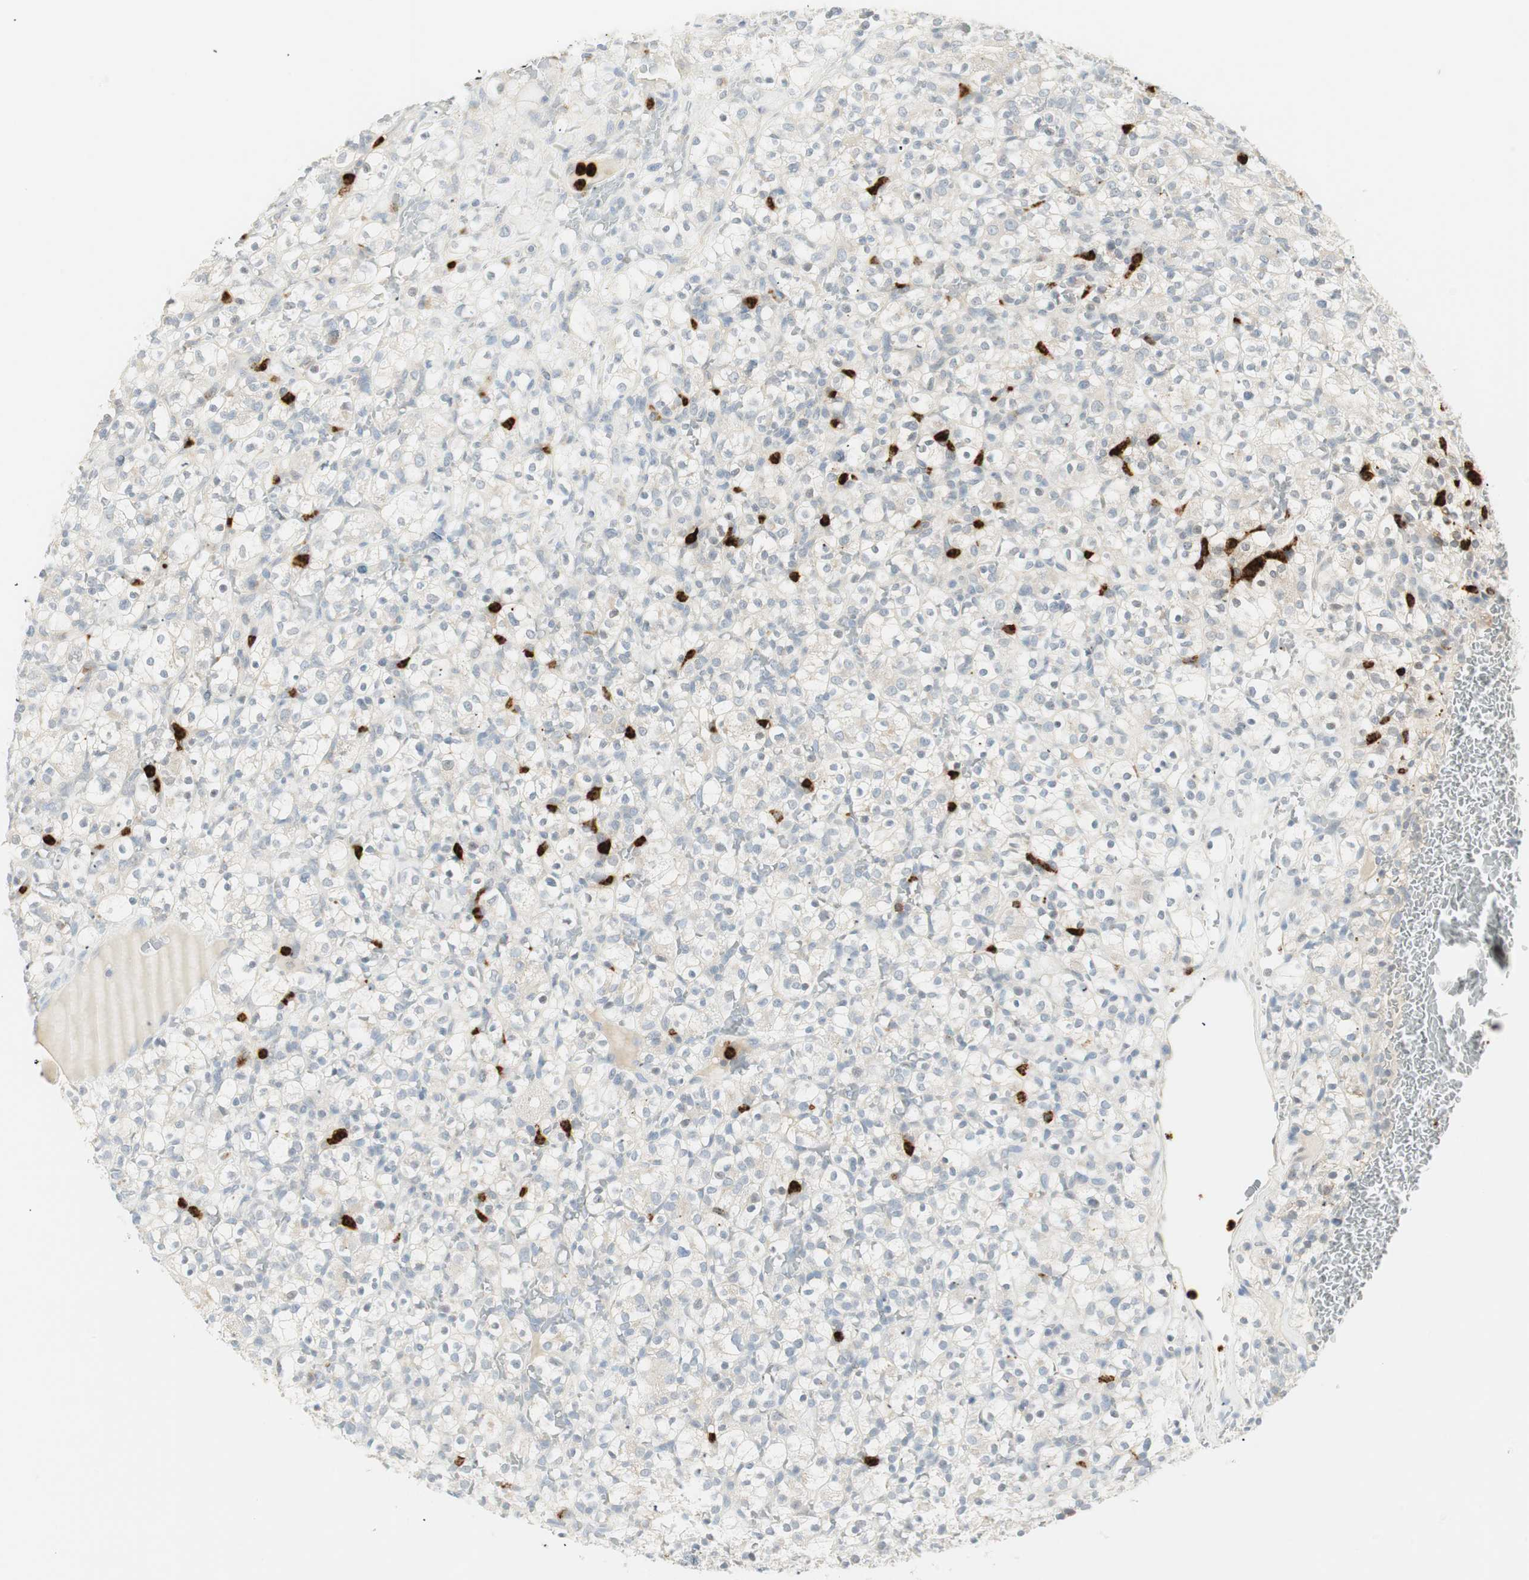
{"staining": {"intensity": "negative", "quantity": "none", "location": "none"}, "tissue": "renal cancer", "cell_type": "Tumor cells", "image_type": "cancer", "snomed": [{"axis": "morphology", "description": "Normal tissue, NOS"}, {"axis": "morphology", "description": "Adenocarcinoma, NOS"}, {"axis": "topography", "description": "Kidney"}], "caption": "A high-resolution photomicrograph shows immunohistochemistry (IHC) staining of renal adenocarcinoma, which demonstrates no significant expression in tumor cells. Nuclei are stained in blue.", "gene": "PRTN3", "patient": {"sex": "female", "age": 72}}